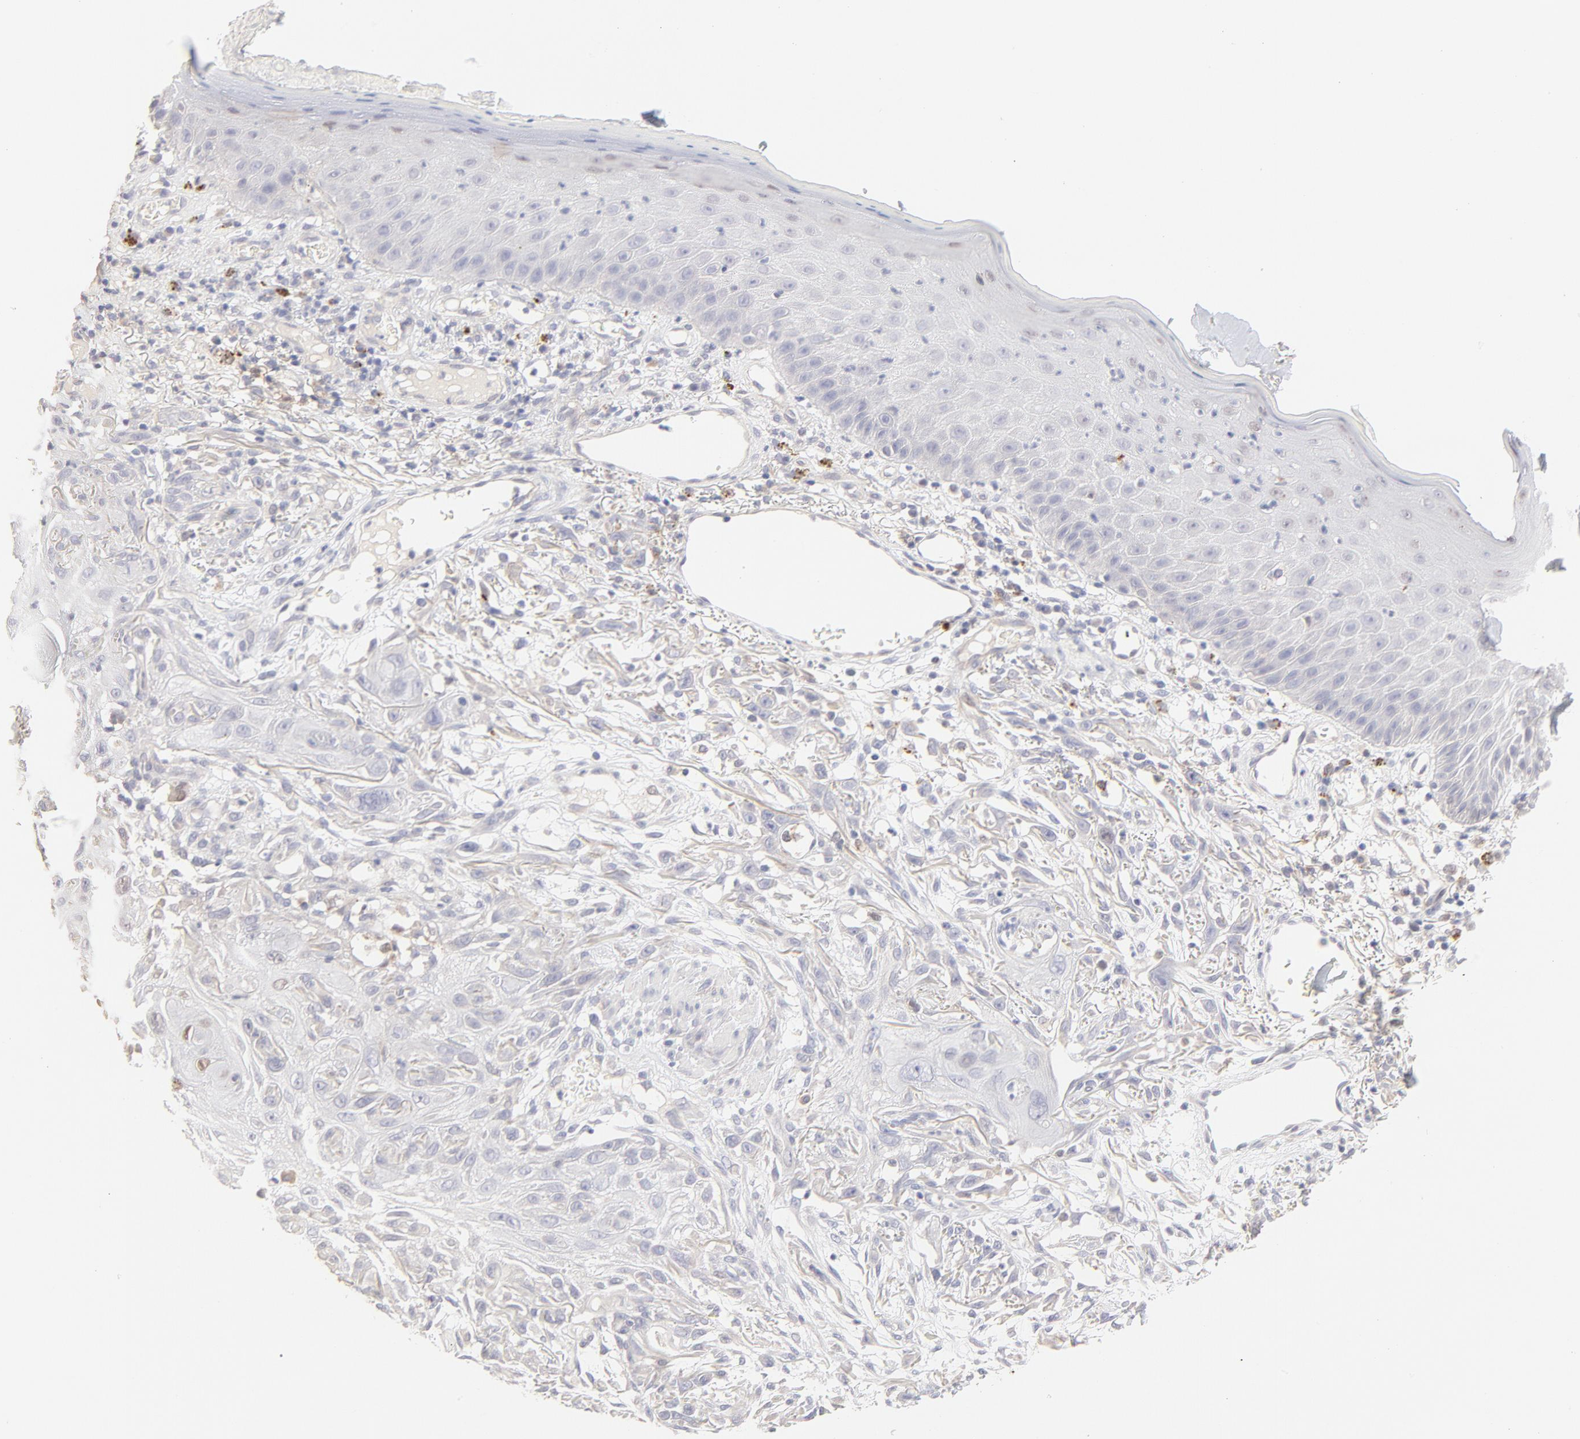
{"staining": {"intensity": "negative", "quantity": "none", "location": "none"}, "tissue": "skin cancer", "cell_type": "Tumor cells", "image_type": "cancer", "snomed": [{"axis": "morphology", "description": "Squamous cell carcinoma, NOS"}, {"axis": "topography", "description": "Skin"}], "caption": "The histopathology image exhibits no staining of tumor cells in skin cancer.", "gene": "ELF3", "patient": {"sex": "female", "age": 59}}